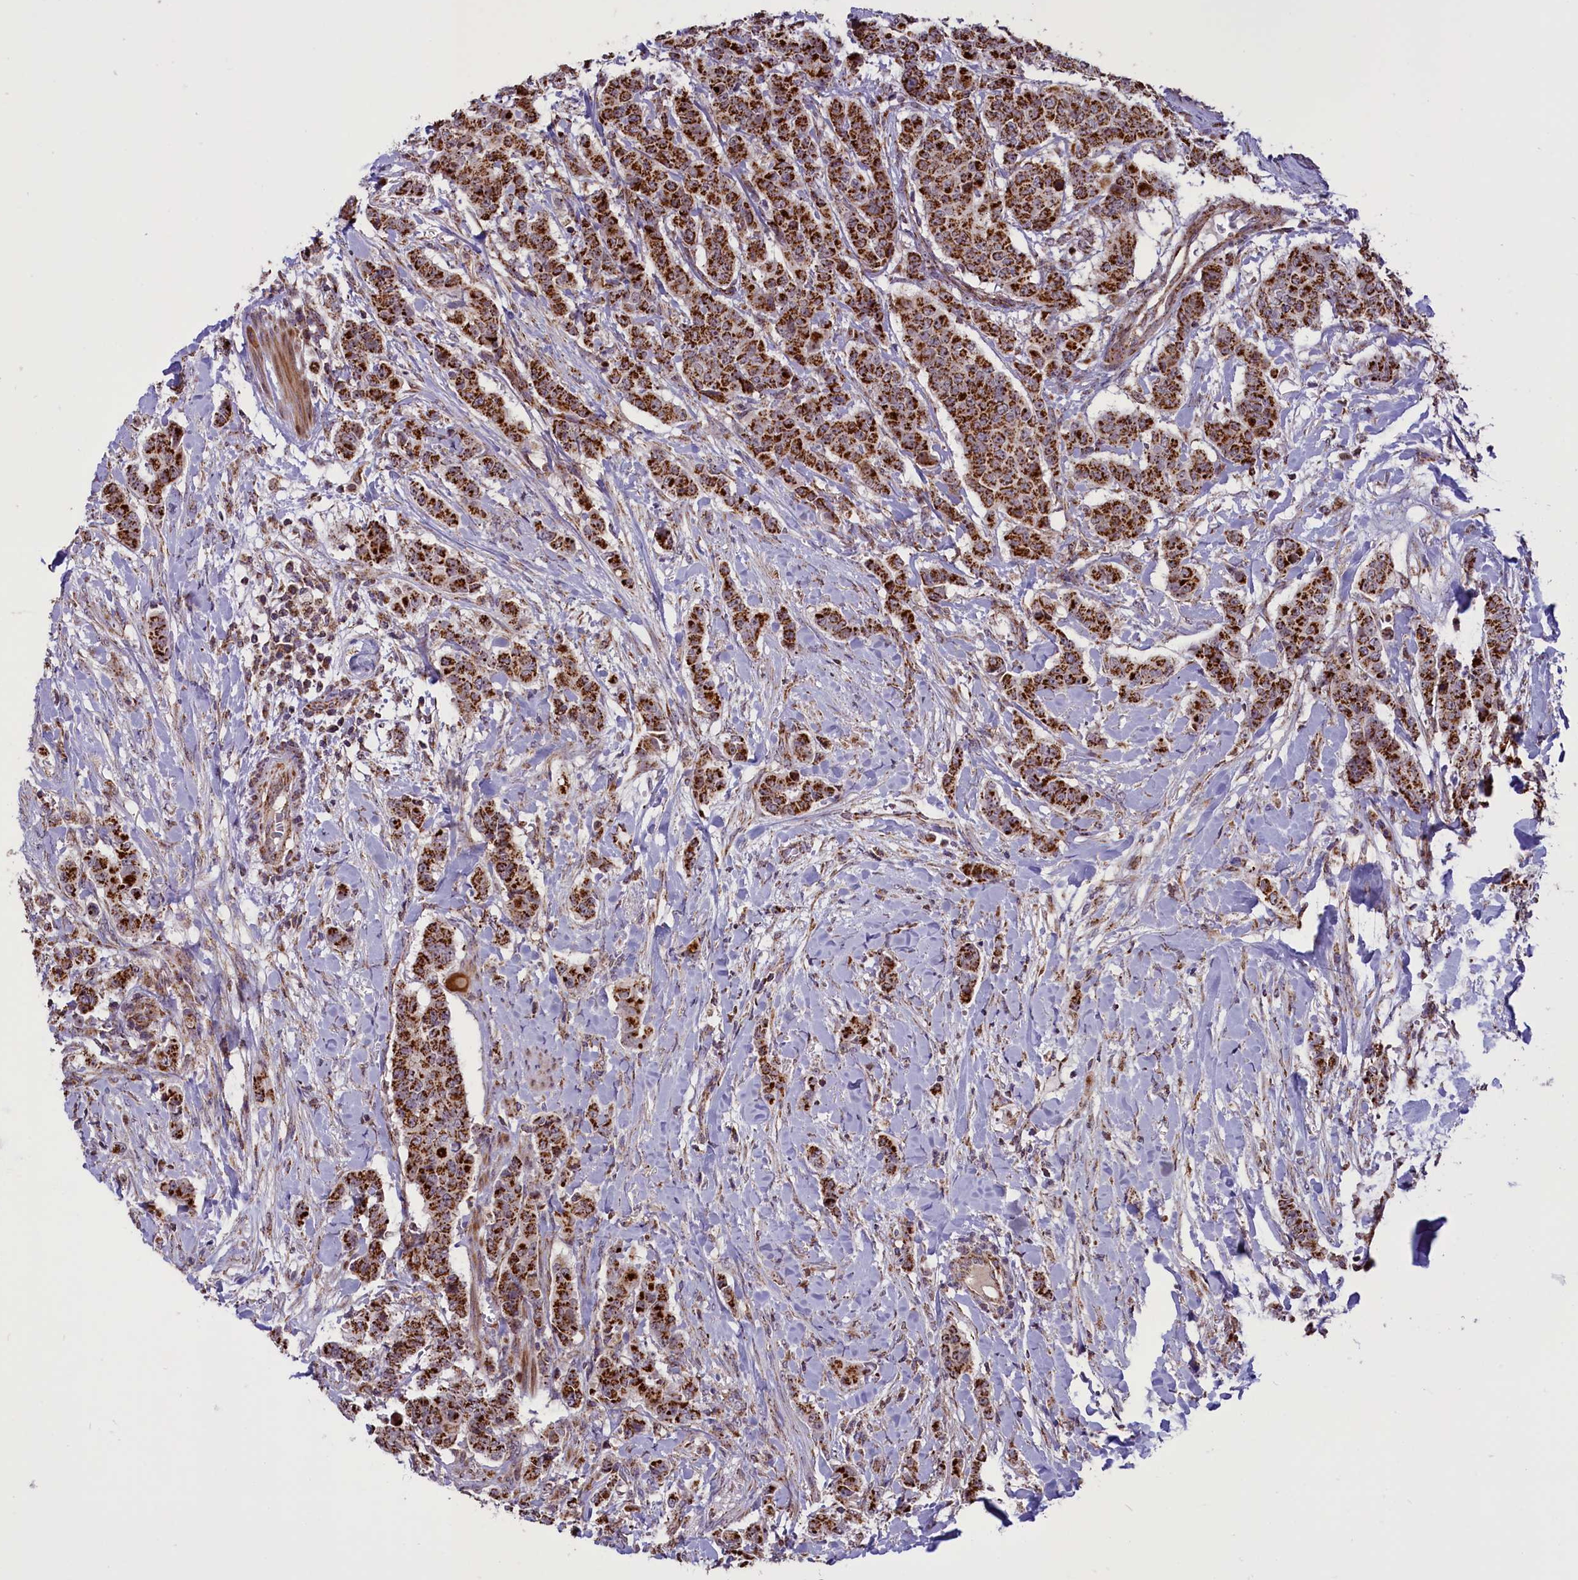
{"staining": {"intensity": "strong", "quantity": ">75%", "location": "cytoplasmic/membranous"}, "tissue": "breast cancer", "cell_type": "Tumor cells", "image_type": "cancer", "snomed": [{"axis": "morphology", "description": "Duct carcinoma"}, {"axis": "topography", "description": "Breast"}], "caption": "IHC (DAB (3,3'-diaminobenzidine)) staining of breast cancer reveals strong cytoplasmic/membranous protein staining in about >75% of tumor cells.", "gene": "GLRX5", "patient": {"sex": "female", "age": 40}}